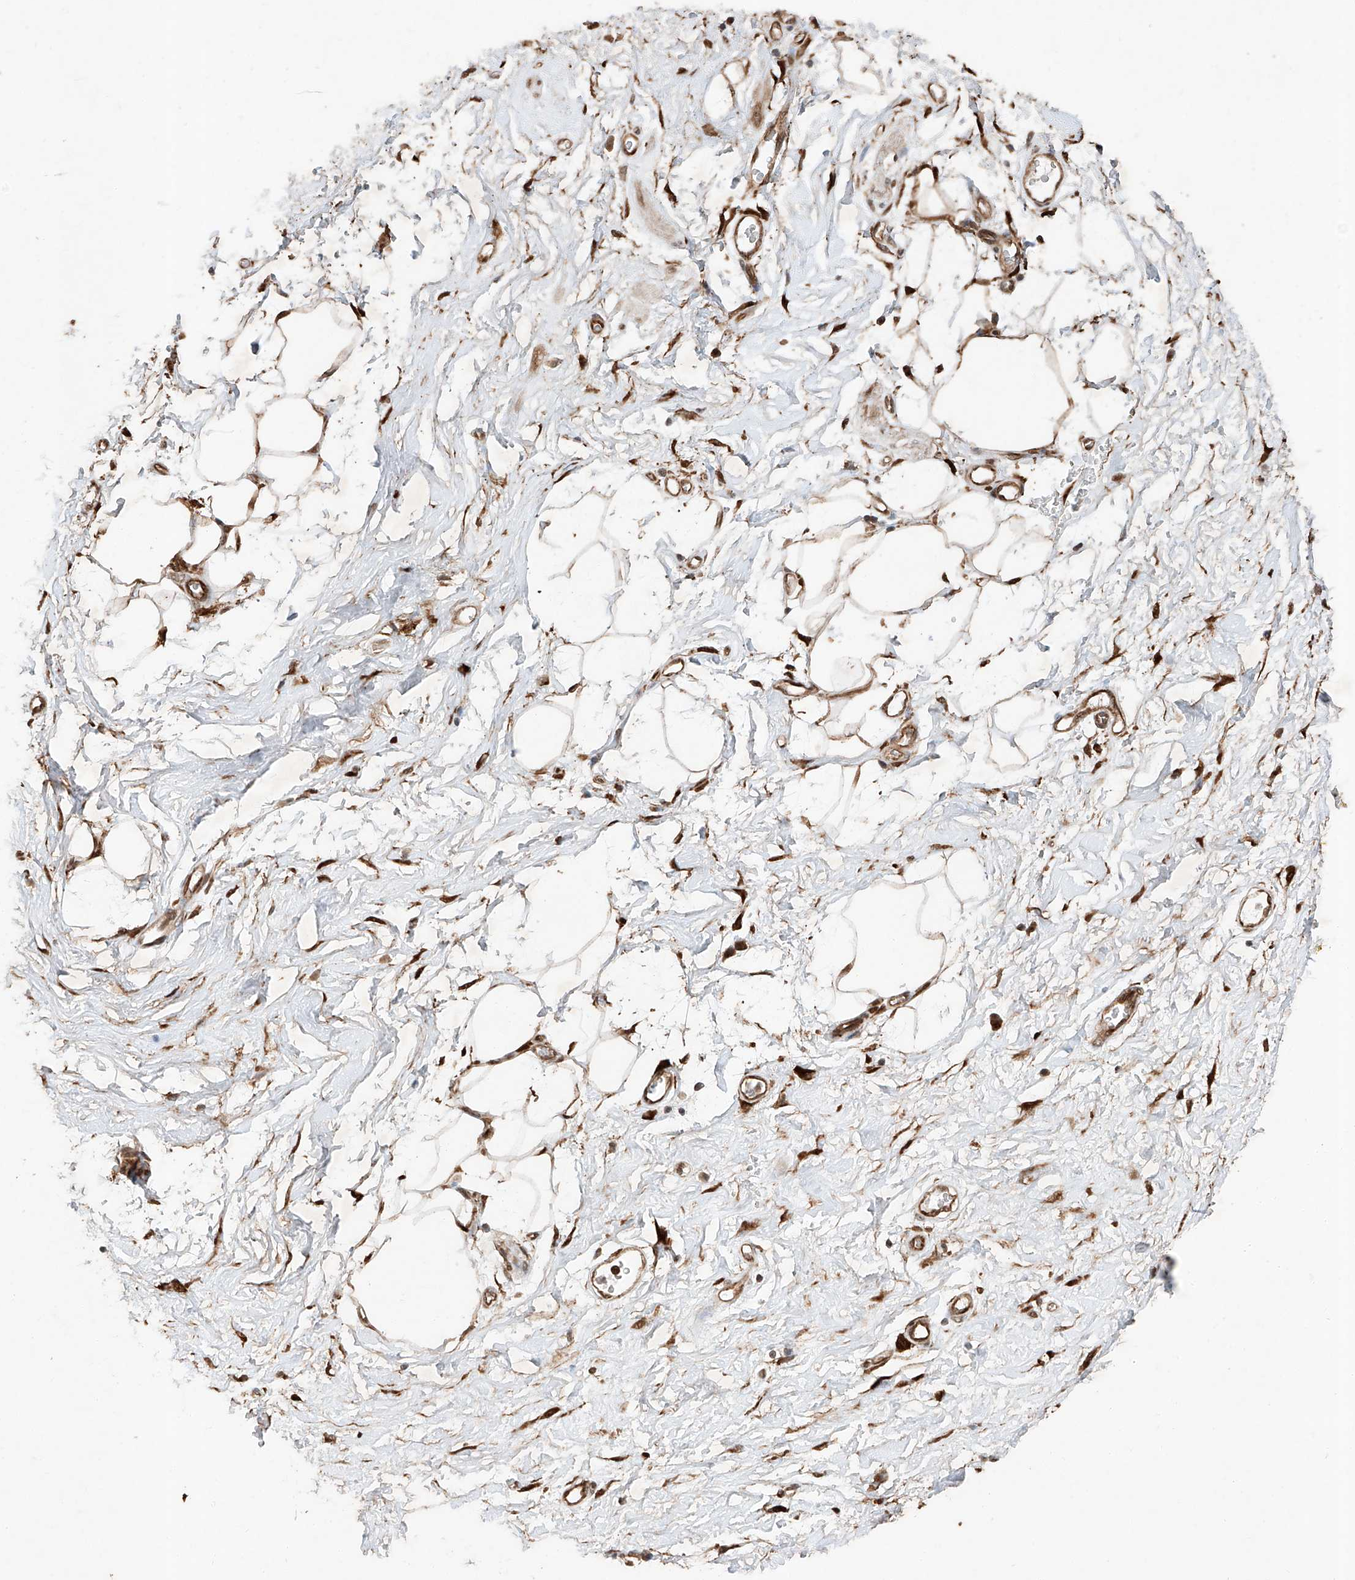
{"staining": {"intensity": "strong", "quantity": ">75%", "location": "nuclear"}, "tissue": "adipose tissue", "cell_type": "Adipocytes", "image_type": "normal", "snomed": [{"axis": "morphology", "description": "Normal tissue, NOS"}, {"axis": "morphology", "description": "Adenocarcinoma, NOS"}, {"axis": "topography", "description": "Pancreas"}, {"axis": "topography", "description": "Peripheral nerve tissue"}], "caption": "Immunohistochemistry staining of unremarkable adipose tissue, which reveals high levels of strong nuclear expression in approximately >75% of adipocytes indicating strong nuclear protein expression. The staining was performed using DAB (brown) for protein detection and nuclei were counterstained in hematoxylin (blue).", "gene": "ZFP28", "patient": {"sex": "male", "age": 59}}